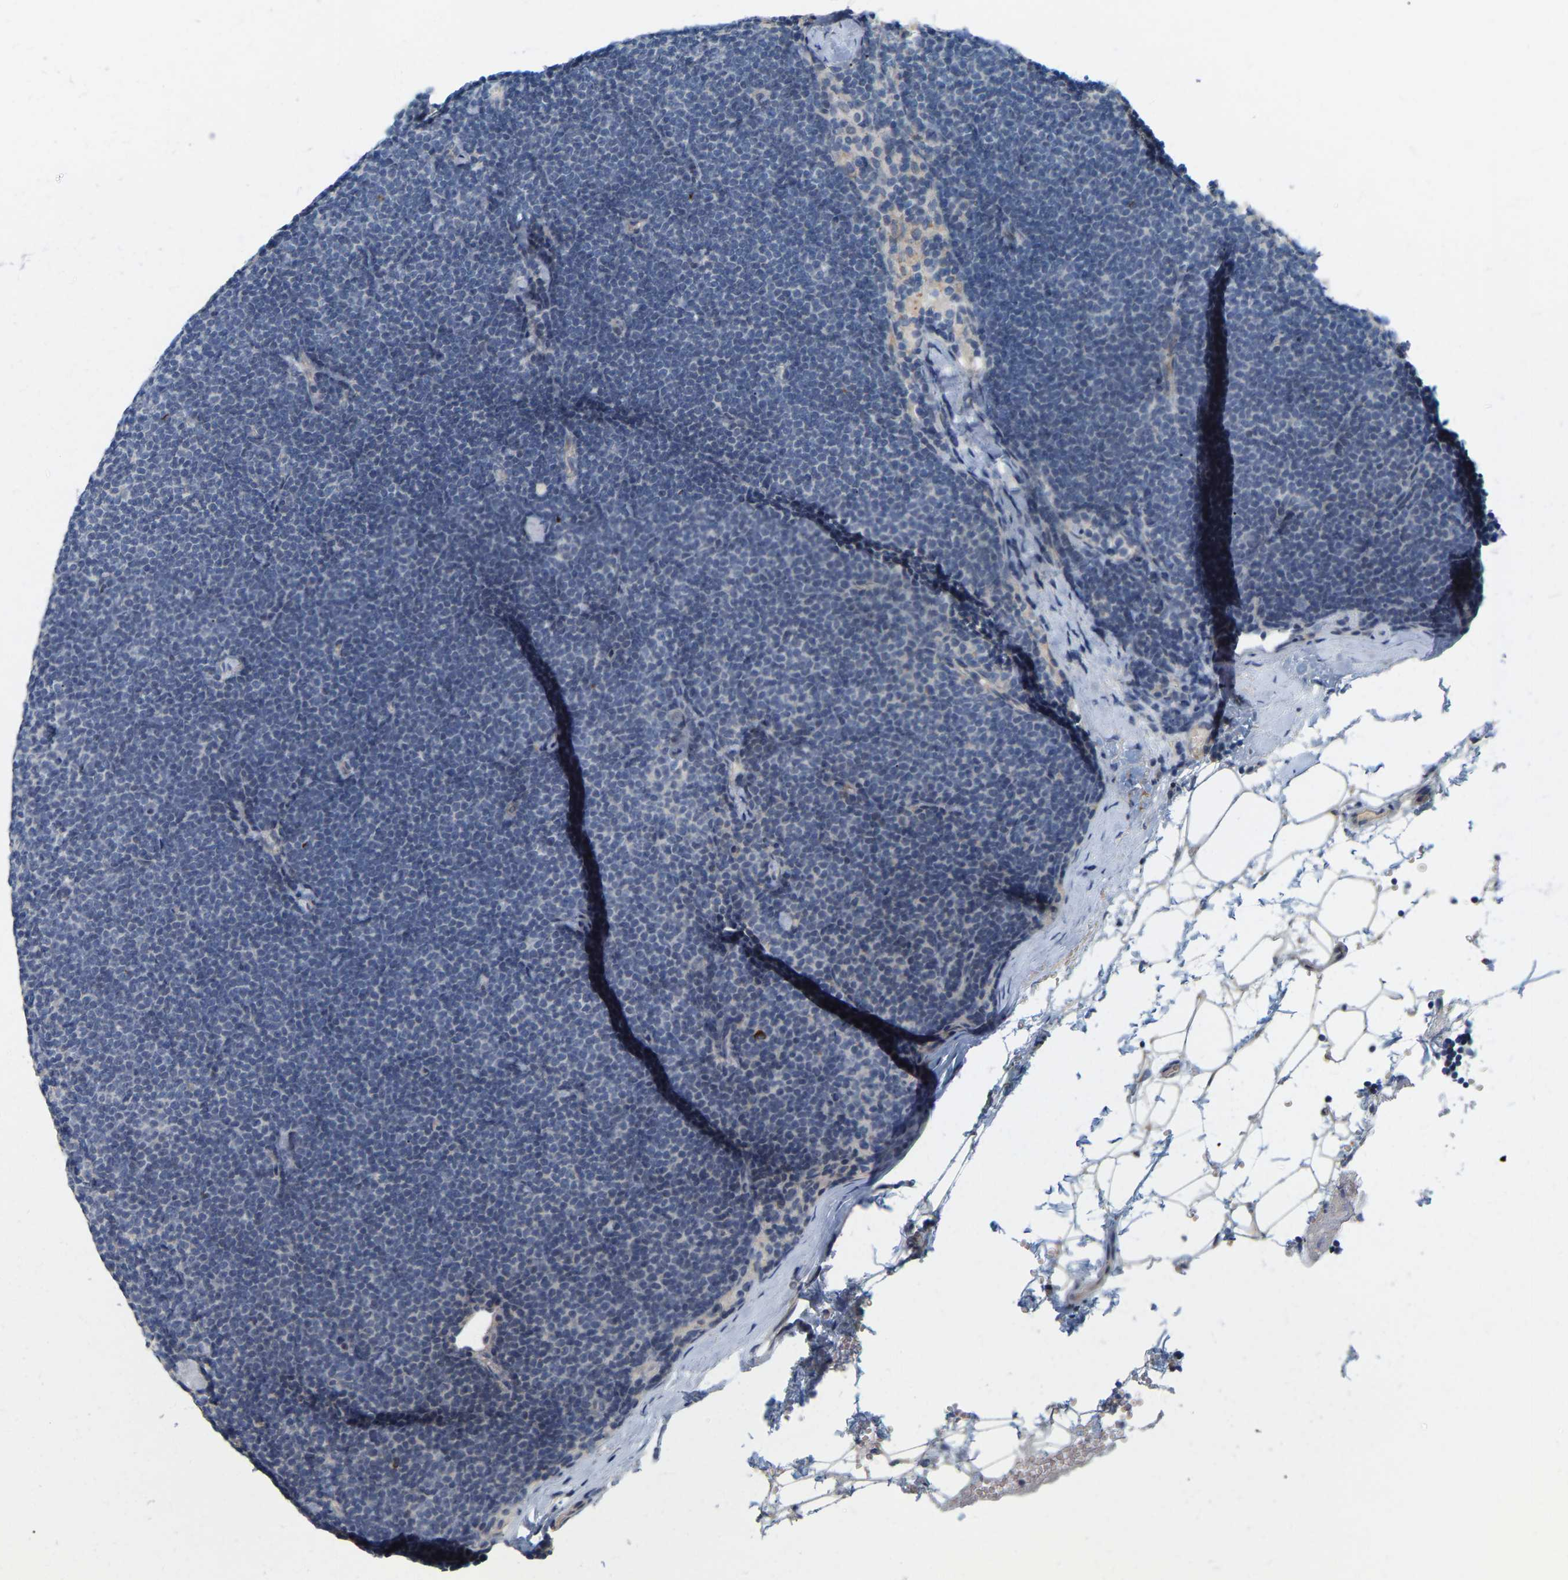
{"staining": {"intensity": "negative", "quantity": "none", "location": "none"}, "tissue": "lymphoma", "cell_type": "Tumor cells", "image_type": "cancer", "snomed": [{"axis": "morphology", "description": "Malignant lymphoma, non-Hodgkin's type, Low grade"}, {"axis": "topography", "description": "Lymph node"}], "caption": "A high-resolution image shows immunohistochemistry (IHC) staining of lymphoma, which displays no significant positivity in tumor cells.", "gene": "SSH1", "patient": {"sex": "female", "age": 53}}